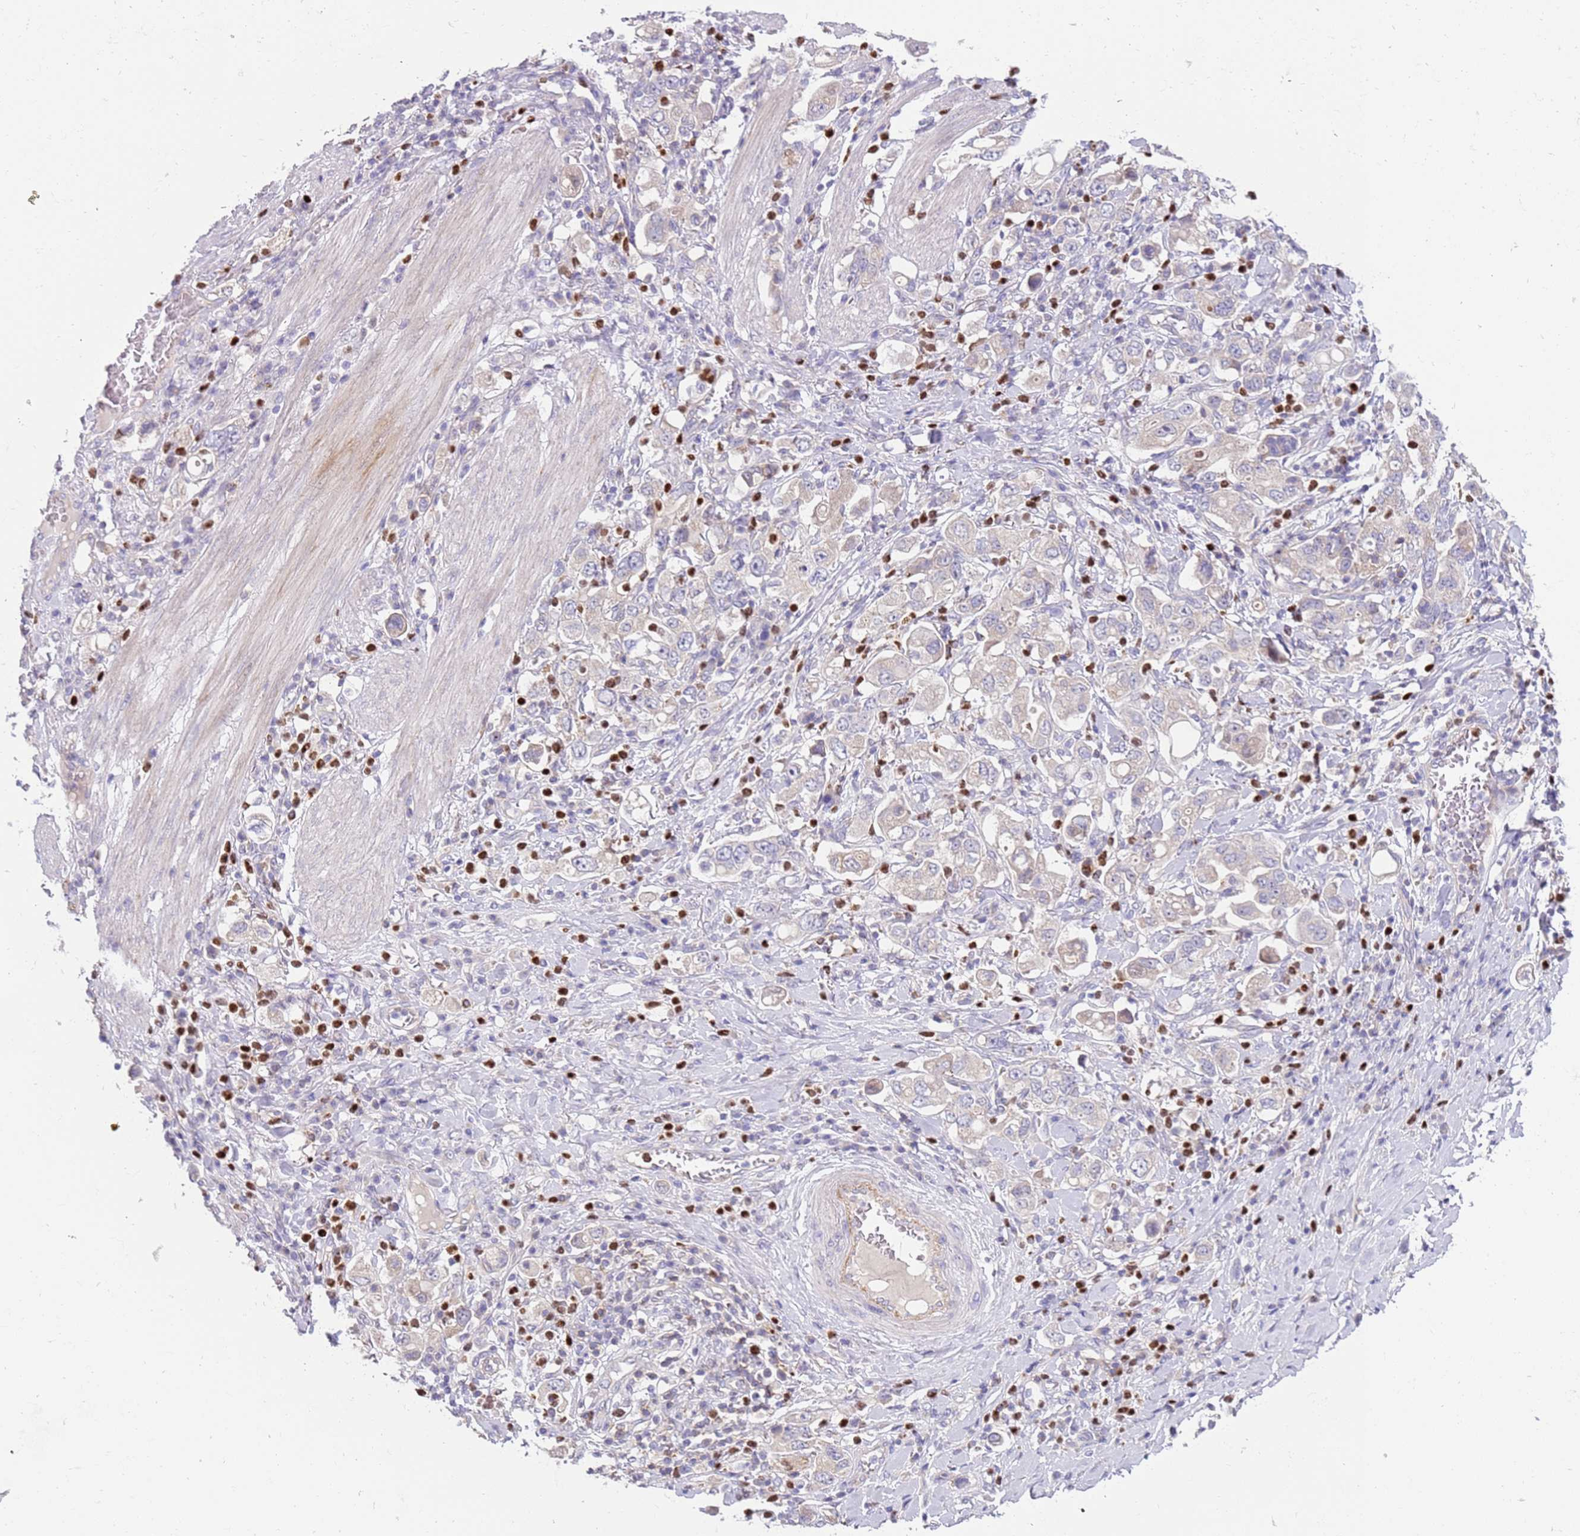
{"staining": {"intensity": "negative", "quantity": "none", "location": "none"}, "tissue": "stomach cancer", "cell_type": "Tumor cells", "image_type": "cancer", "snomed": [{"axis": "morphology", "description": "Adenocarcinoma, NOS"}, {"axis": "topography", "description": "Stomach, upper"}], "caption": "This is an immunohistochemistry histopathology image of stomach cancer (adenocarcinoma). There is no expression in tumor cells.", "gene": "STK25", "patient": {"sex": "male", "age": 62}}